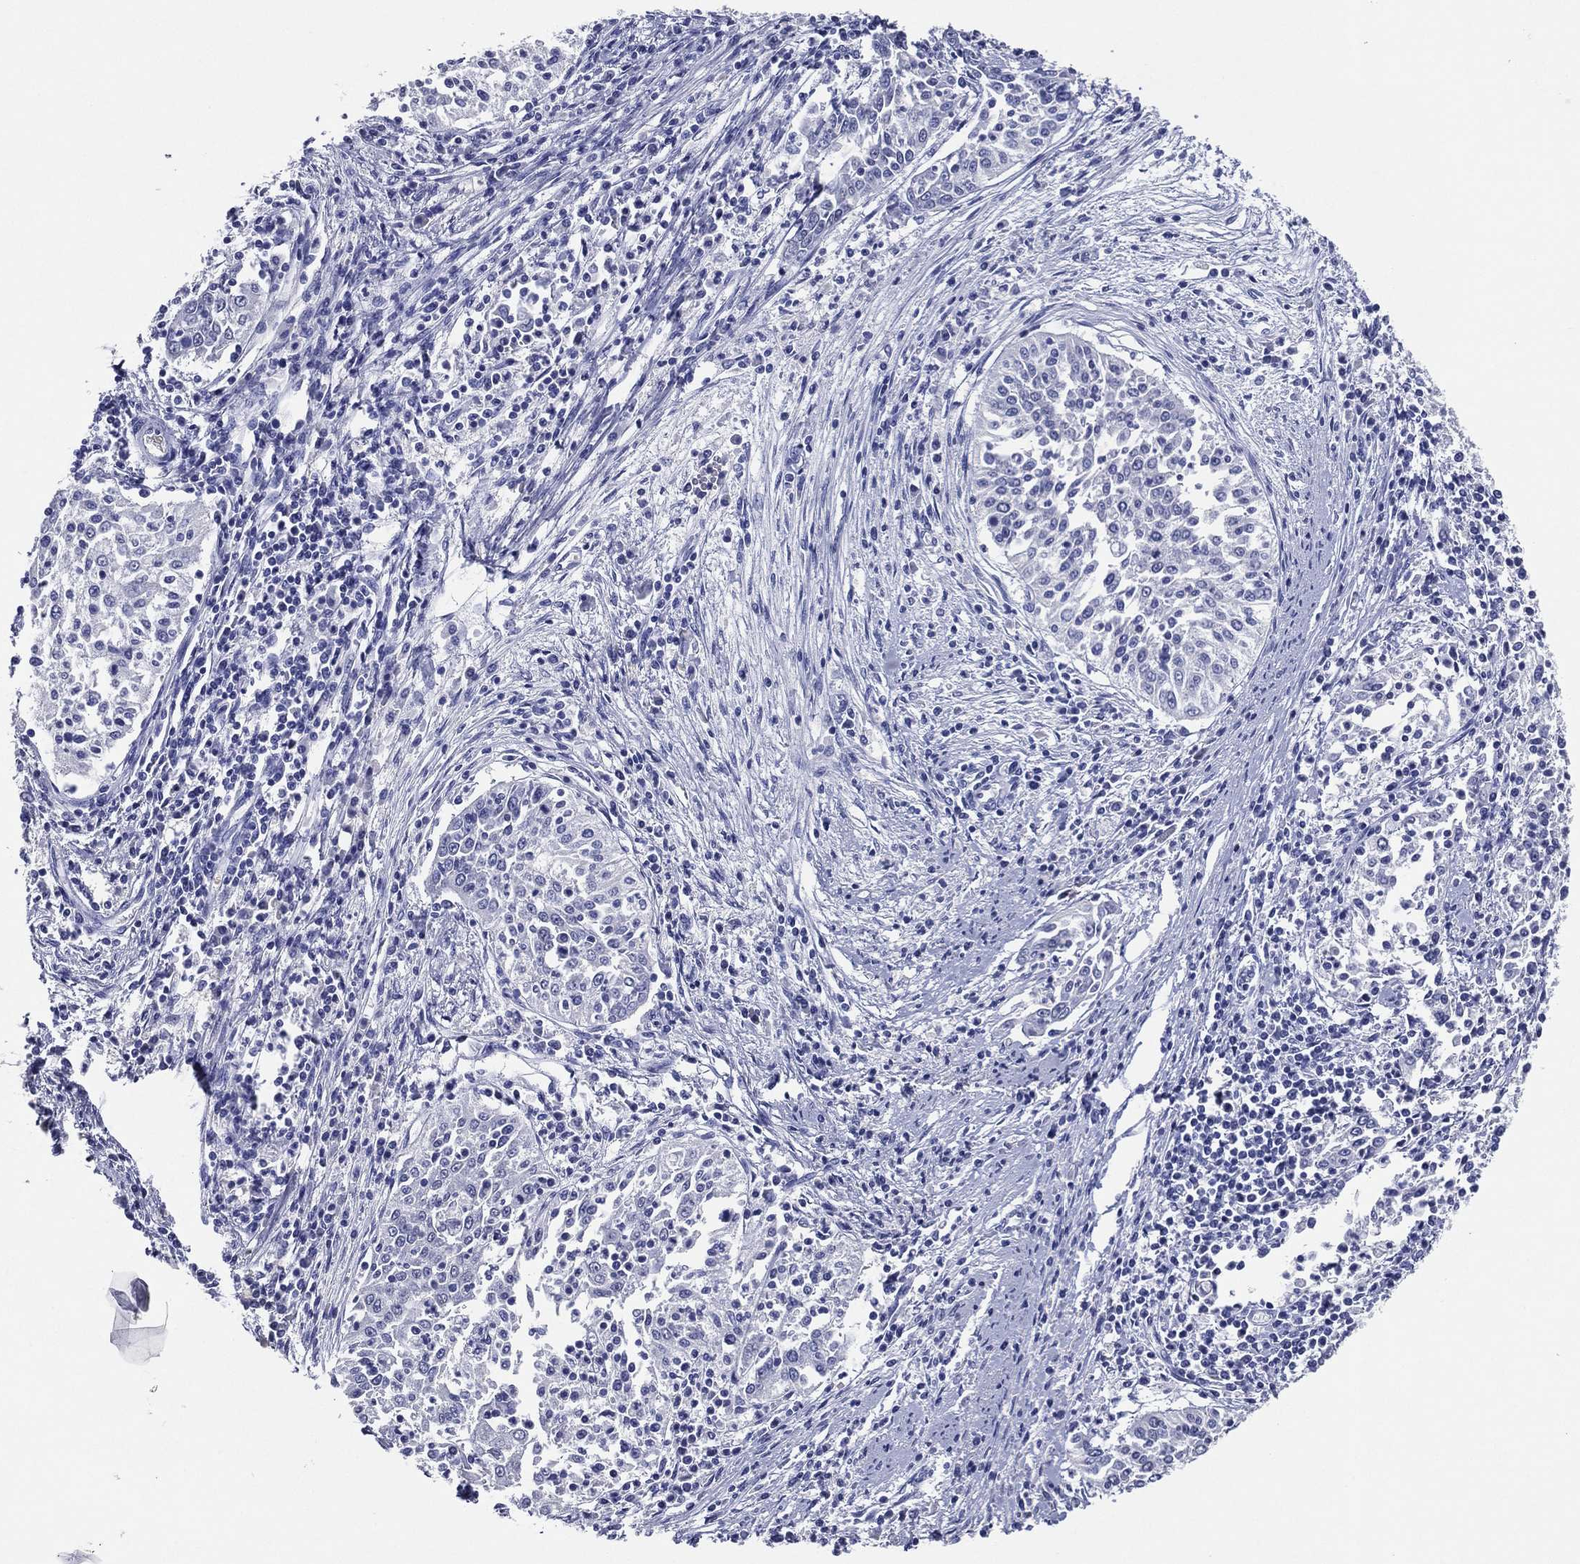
{"staining": {"intensity": "negative", "quantity": "none", "location": "none"}, "tissue": "cervical cancer", "cell_type": "Tumor cells", "image_type": "cancer", "snomed": [{"axis": "morphology", "description": "Squamous cell carcinoma, NOS"}, {"axis": "topography", "description": "Cervix"}], "caption": "This is an IHC image of cervical cancer (squamous cell carcinoma). There is no expression in tumor cells.", "gene": "TFAP2A", "patient": {"sex": "female", "age": 41}}